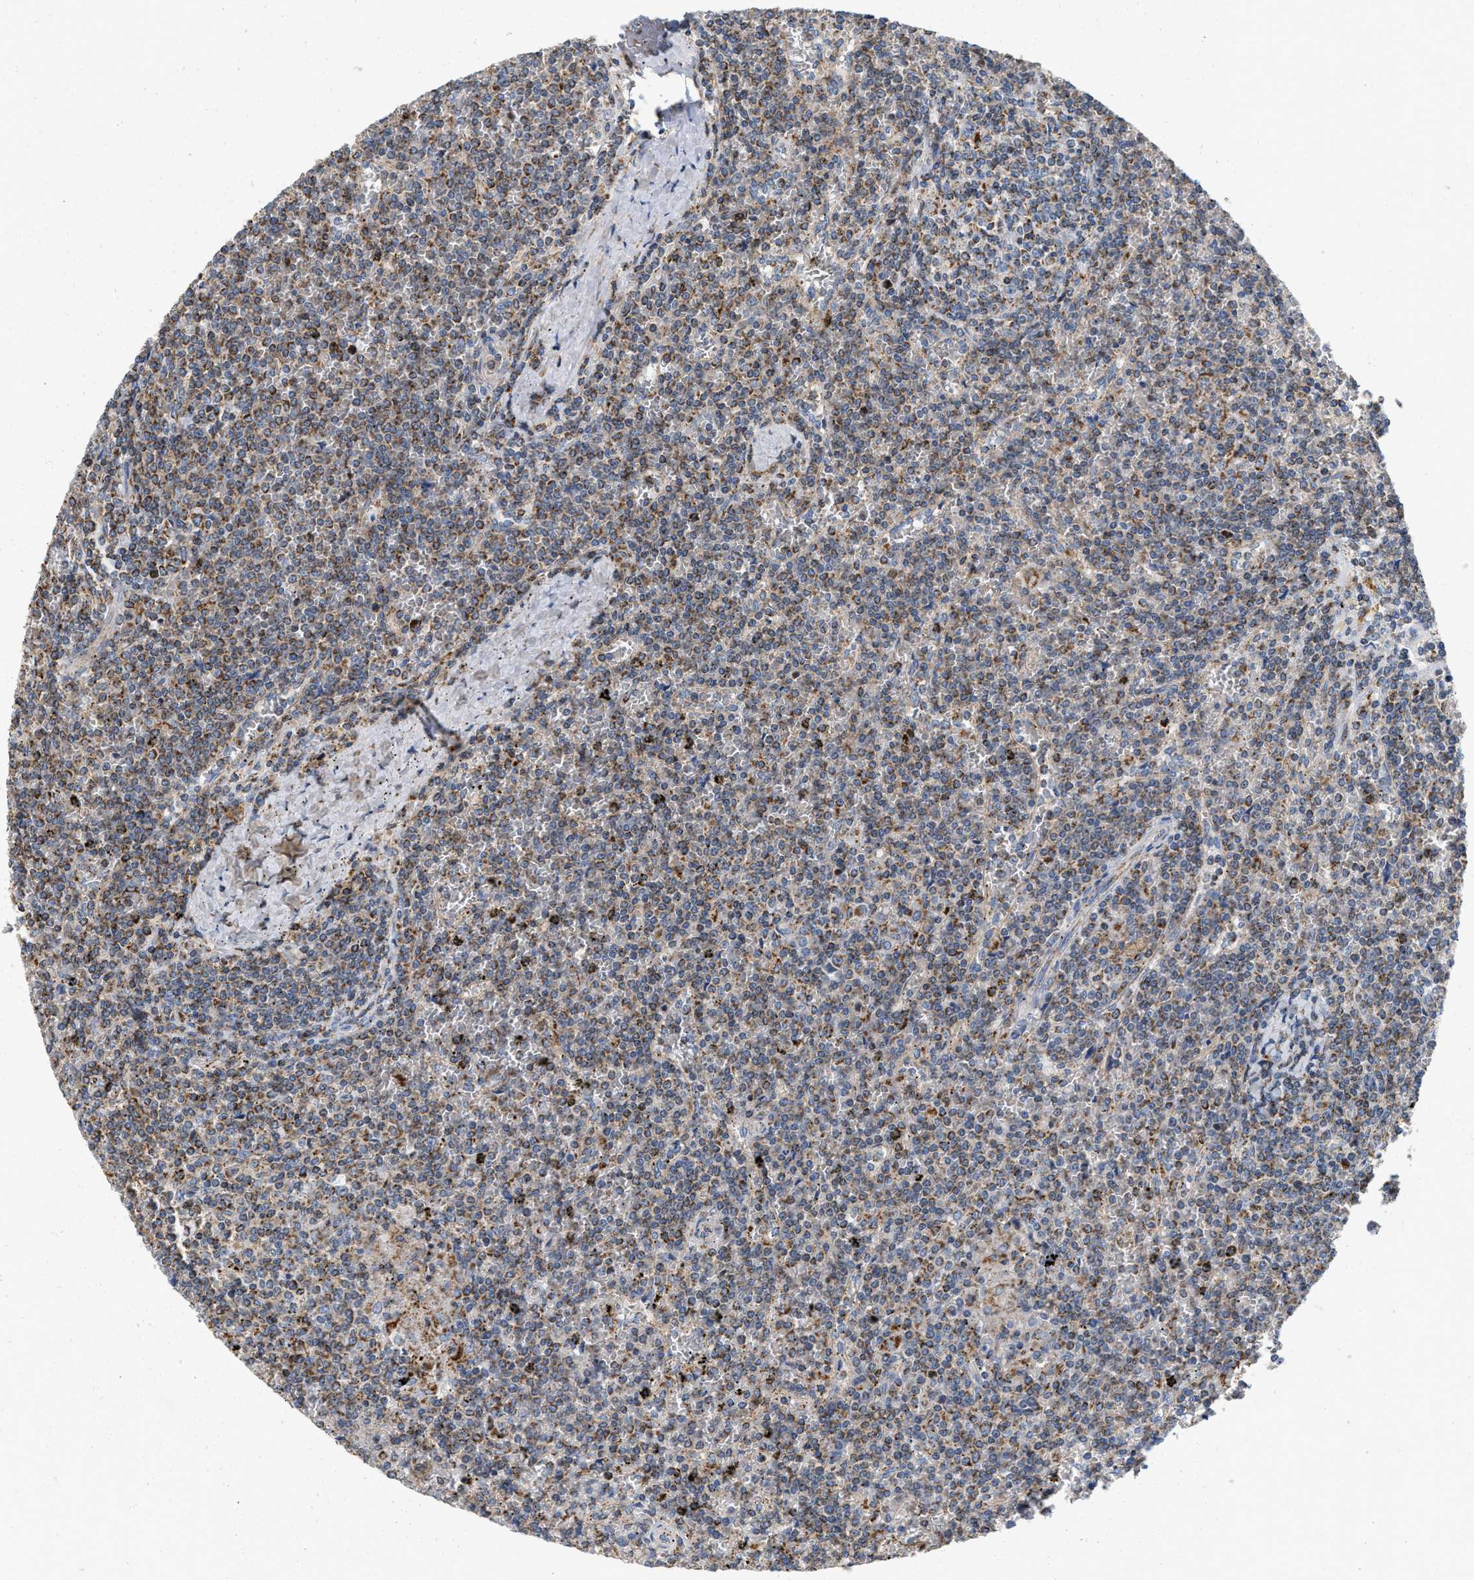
{"staining": {"intensity": "moderate", "quantity": ">75%", "location": "cytoplasmic/membranous"}, "tissue": "lymphoma", "cell_type": "Tumor cells", "image_type": "cancer", "snomed": [{"axis": "morphology", "description": "Malignant lymphoma, non-Hodgkin's type, Low grade"}, {"axis": "topography", "description": "Spleen"}], "caption": "A medium amount of moderate cytoplasmic/membranous positivity is present in about >75% of tumor cells in lymphoma tissue.", "gene": "GRB10", "patient": {"sex": "female", "age": 19}}